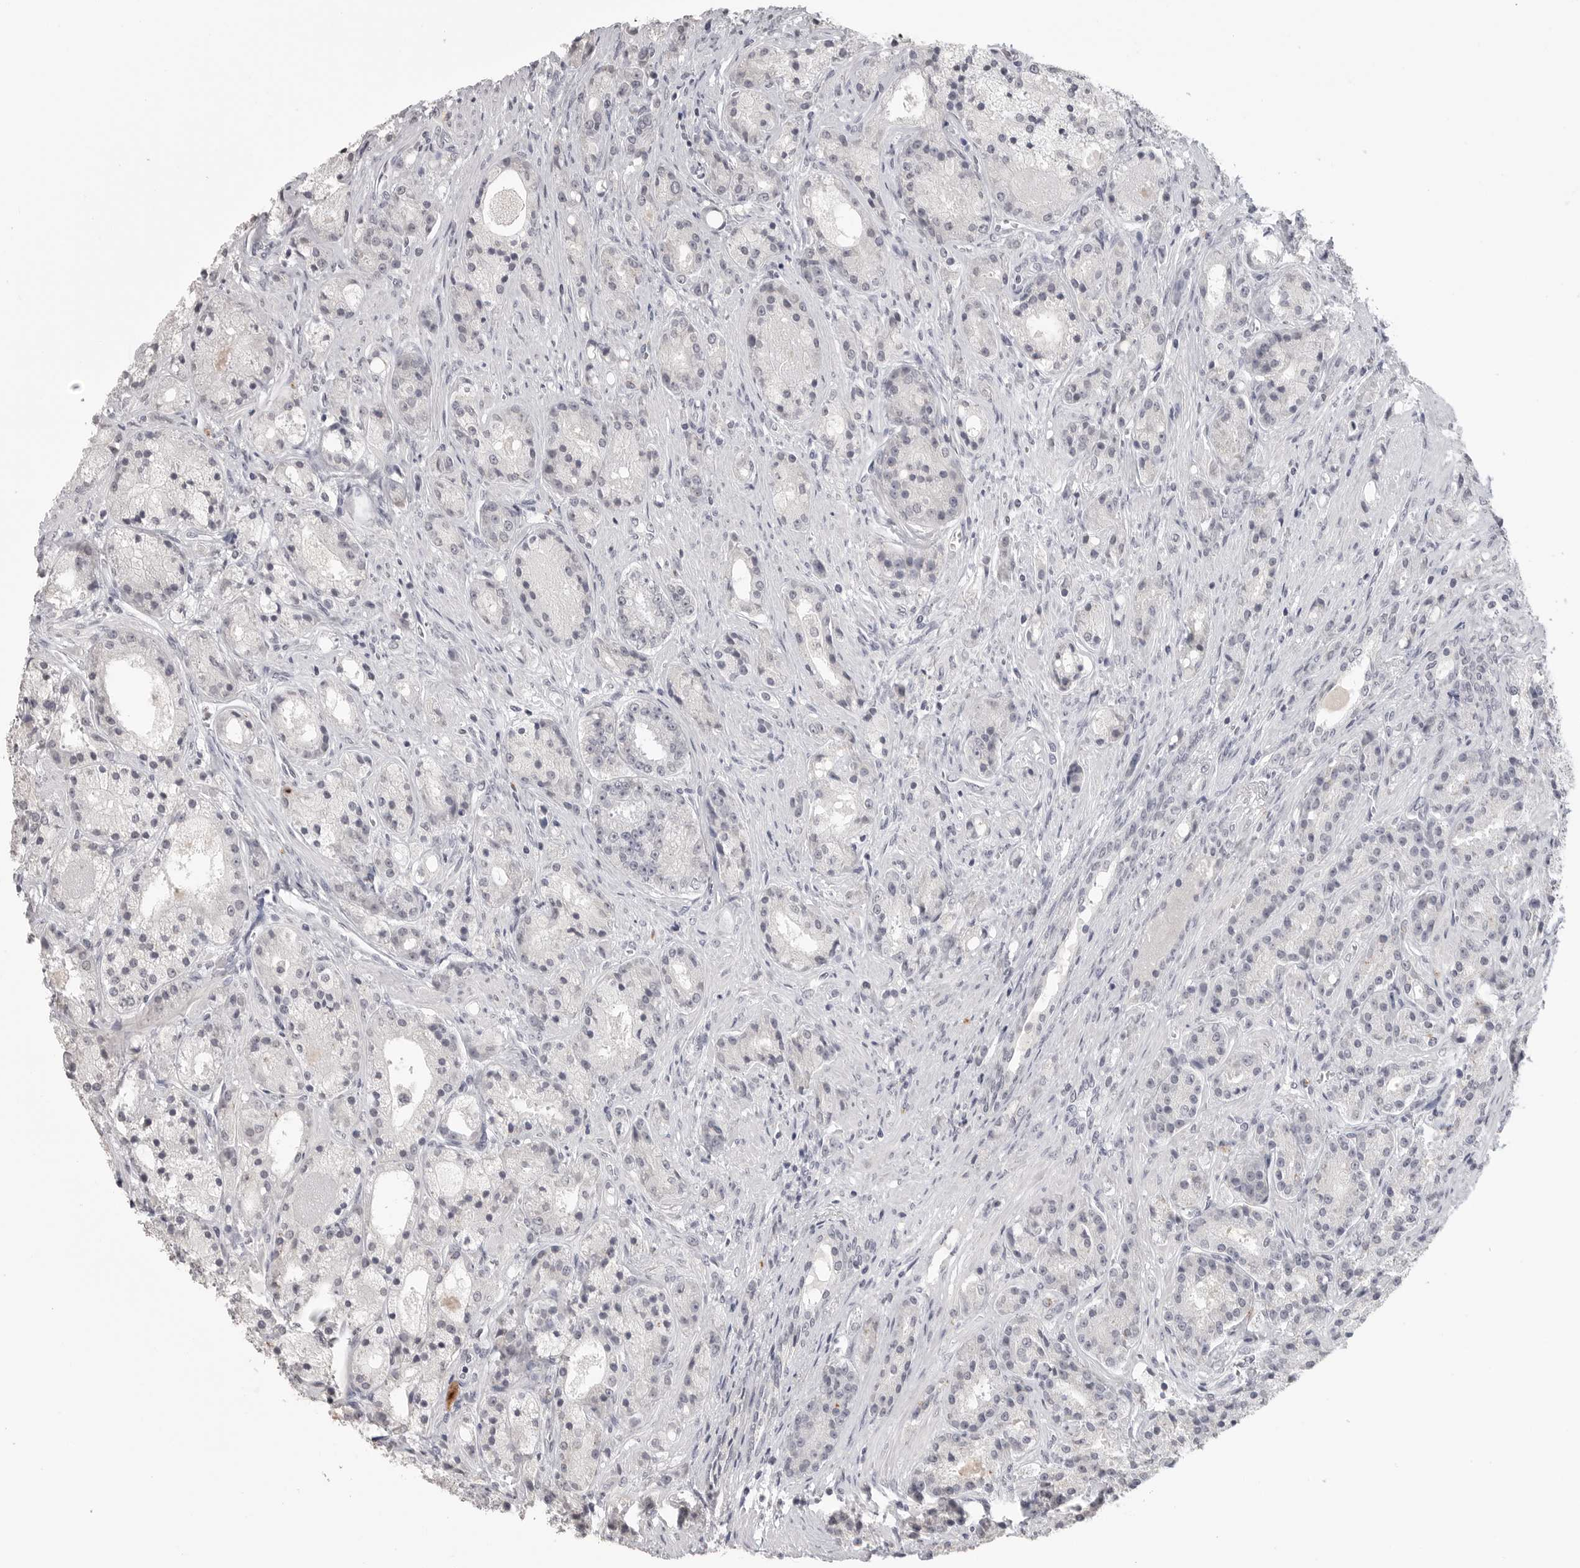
{"staining": {"intensity": "negative", "quantity": "none", "location": "none"}, "tissue": "prostate cancer", "cell_type": "Tumor cells", "image_type": "cancer", "snomed": [{"axis": "morphology", "description": "Adenocarcinoma, High grade"}, {"axis": "topography", "description": "Prostate"}], "caption": "Human prostate cancer stained for a protein using immunohistochemistry (IHC) reveals no expression in tumor cells.", "gene": "PRSS1", "patient": {"sex": "male", "age": 60}}